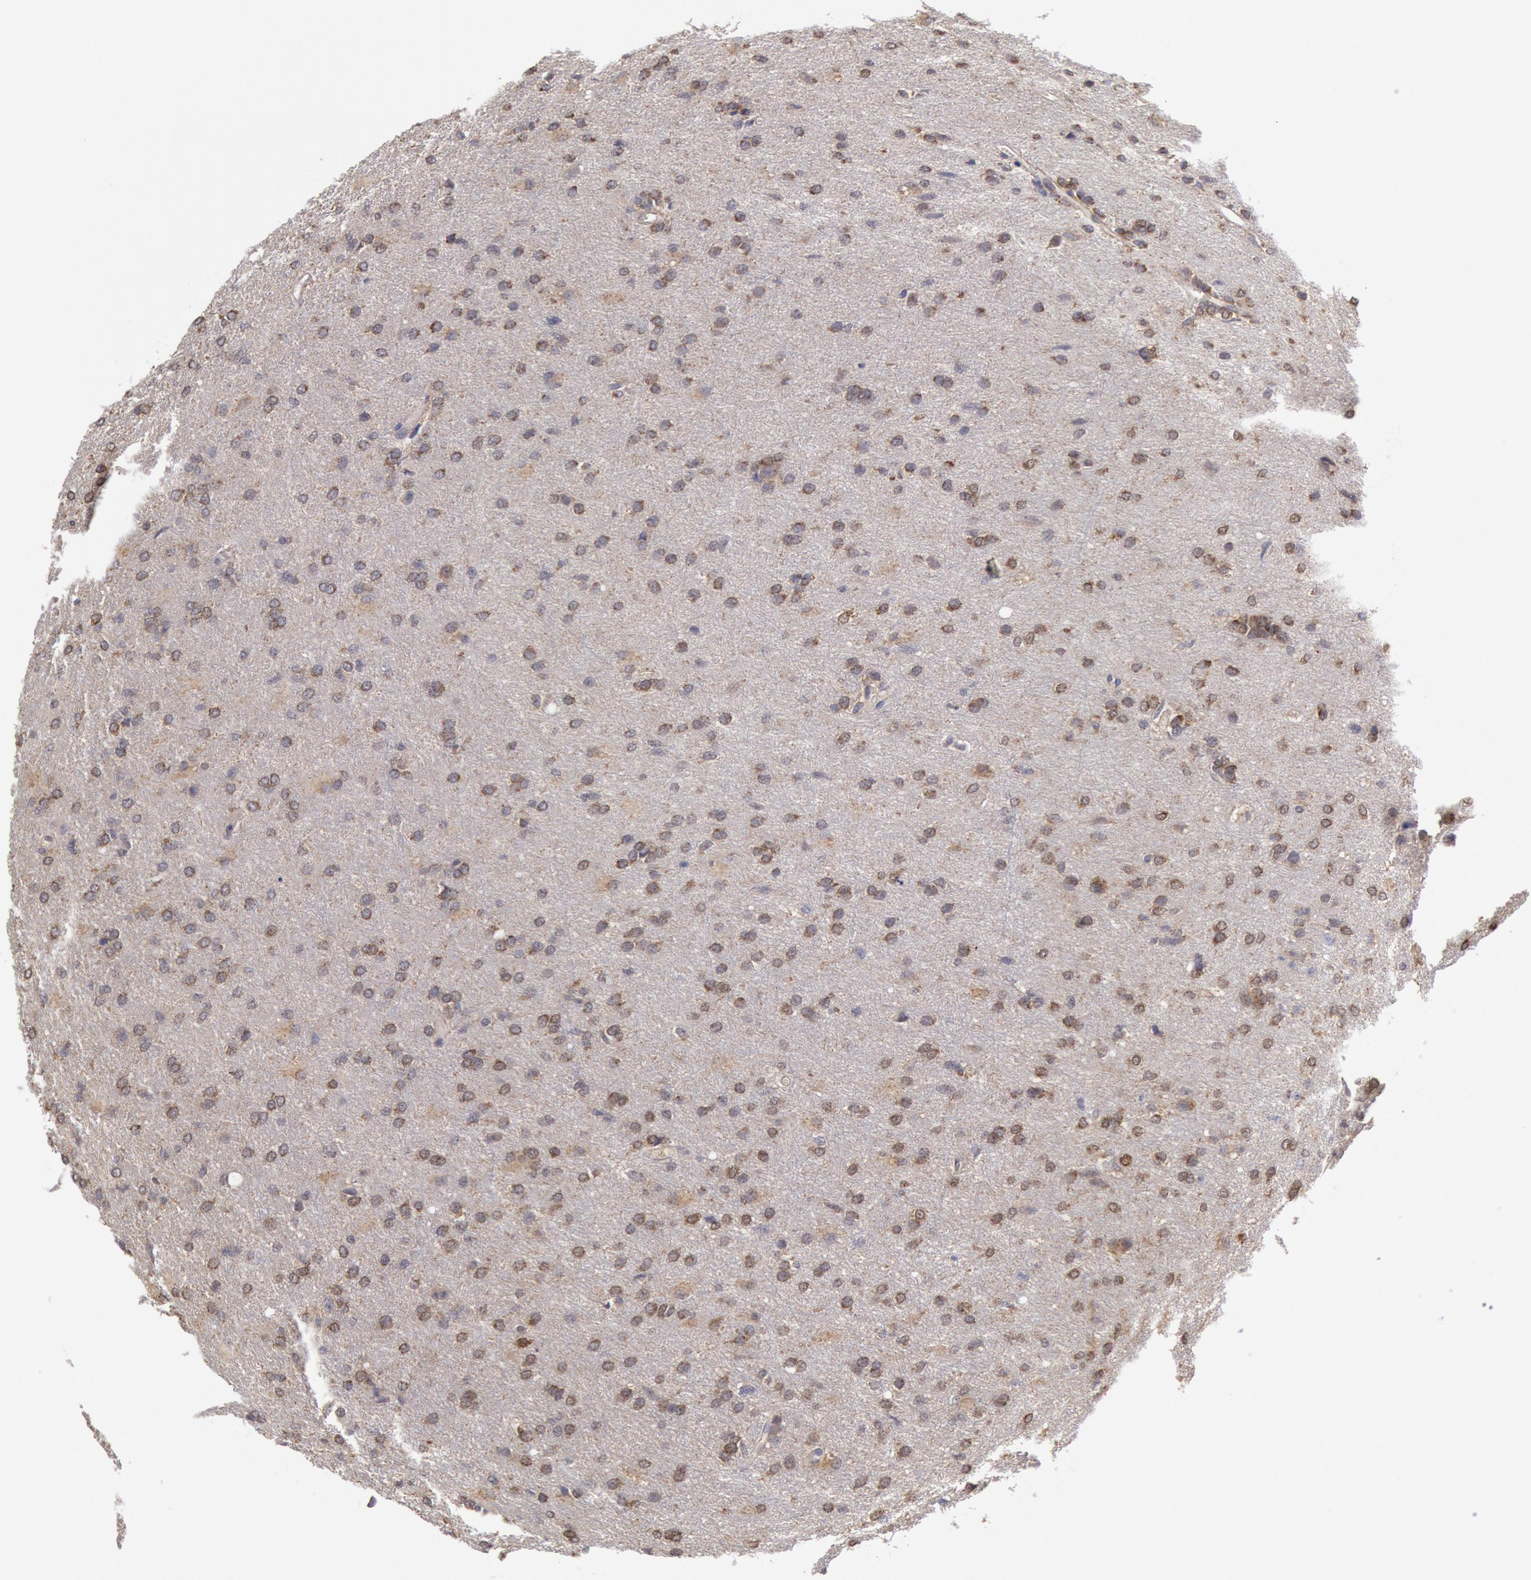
{"staining": {"intensity": "negative", "quantity": "none", "location": "none"}, "tissue": "glioma", "cell_type": "Tumor cells", "image_type": "cancer", "snomed": [{"axis": "morphology", "description": "Glioma, malignant, High grade"}, {"axis": "topography", "description": "Brain"}], "caption": "The immunohistochemistry (IHC) histopathology image has no significant expression in tumor cells of high-grade glioma (malignant) tissue. Nuclei are stained in blue.", "gene": "MPST", "patient": {"sex": "male", "age": 68}}